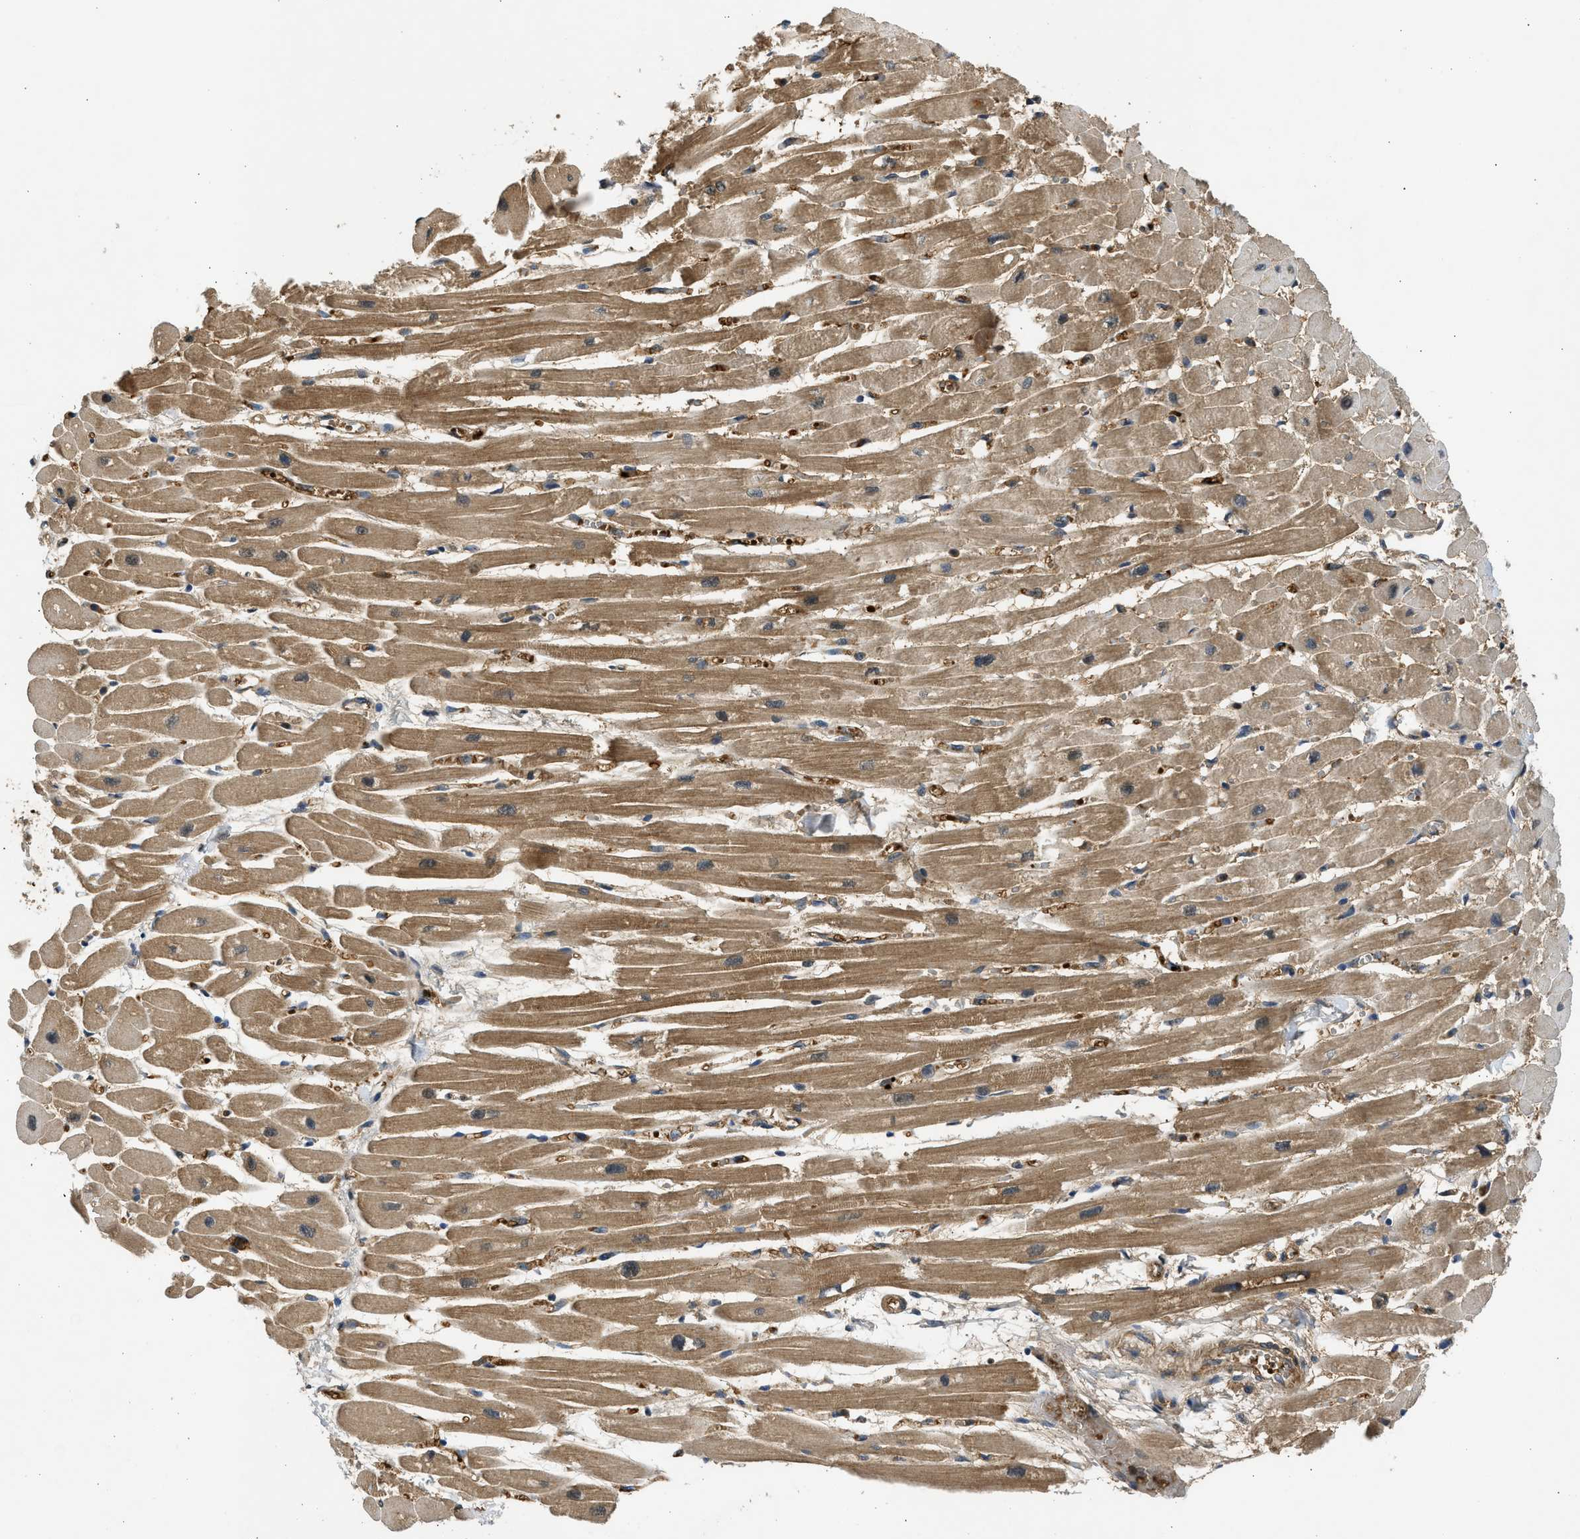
{"staining": {"intensity": "moderate", "quantity": ">75%", "location": "cytoplasmic/membranous"}, "tissue": "heart muscle", "cell_type": "Cardiomyocytes", "image_type": "normal", "snomed": [{"axis": "morphology", "description": "Normal tissue, NOS"}, {"axis": "topography", "description": "Heart"}], "caption": "Heart muscle stained for a protein reveals moderate cytoplasmic/membranous positivity in cardiomyocytes. (brown staining indicates protein expression, while blue staining denotes nuclei).", "gene": "MAPK7", "patient": {"sex": "female", "age": 54}}